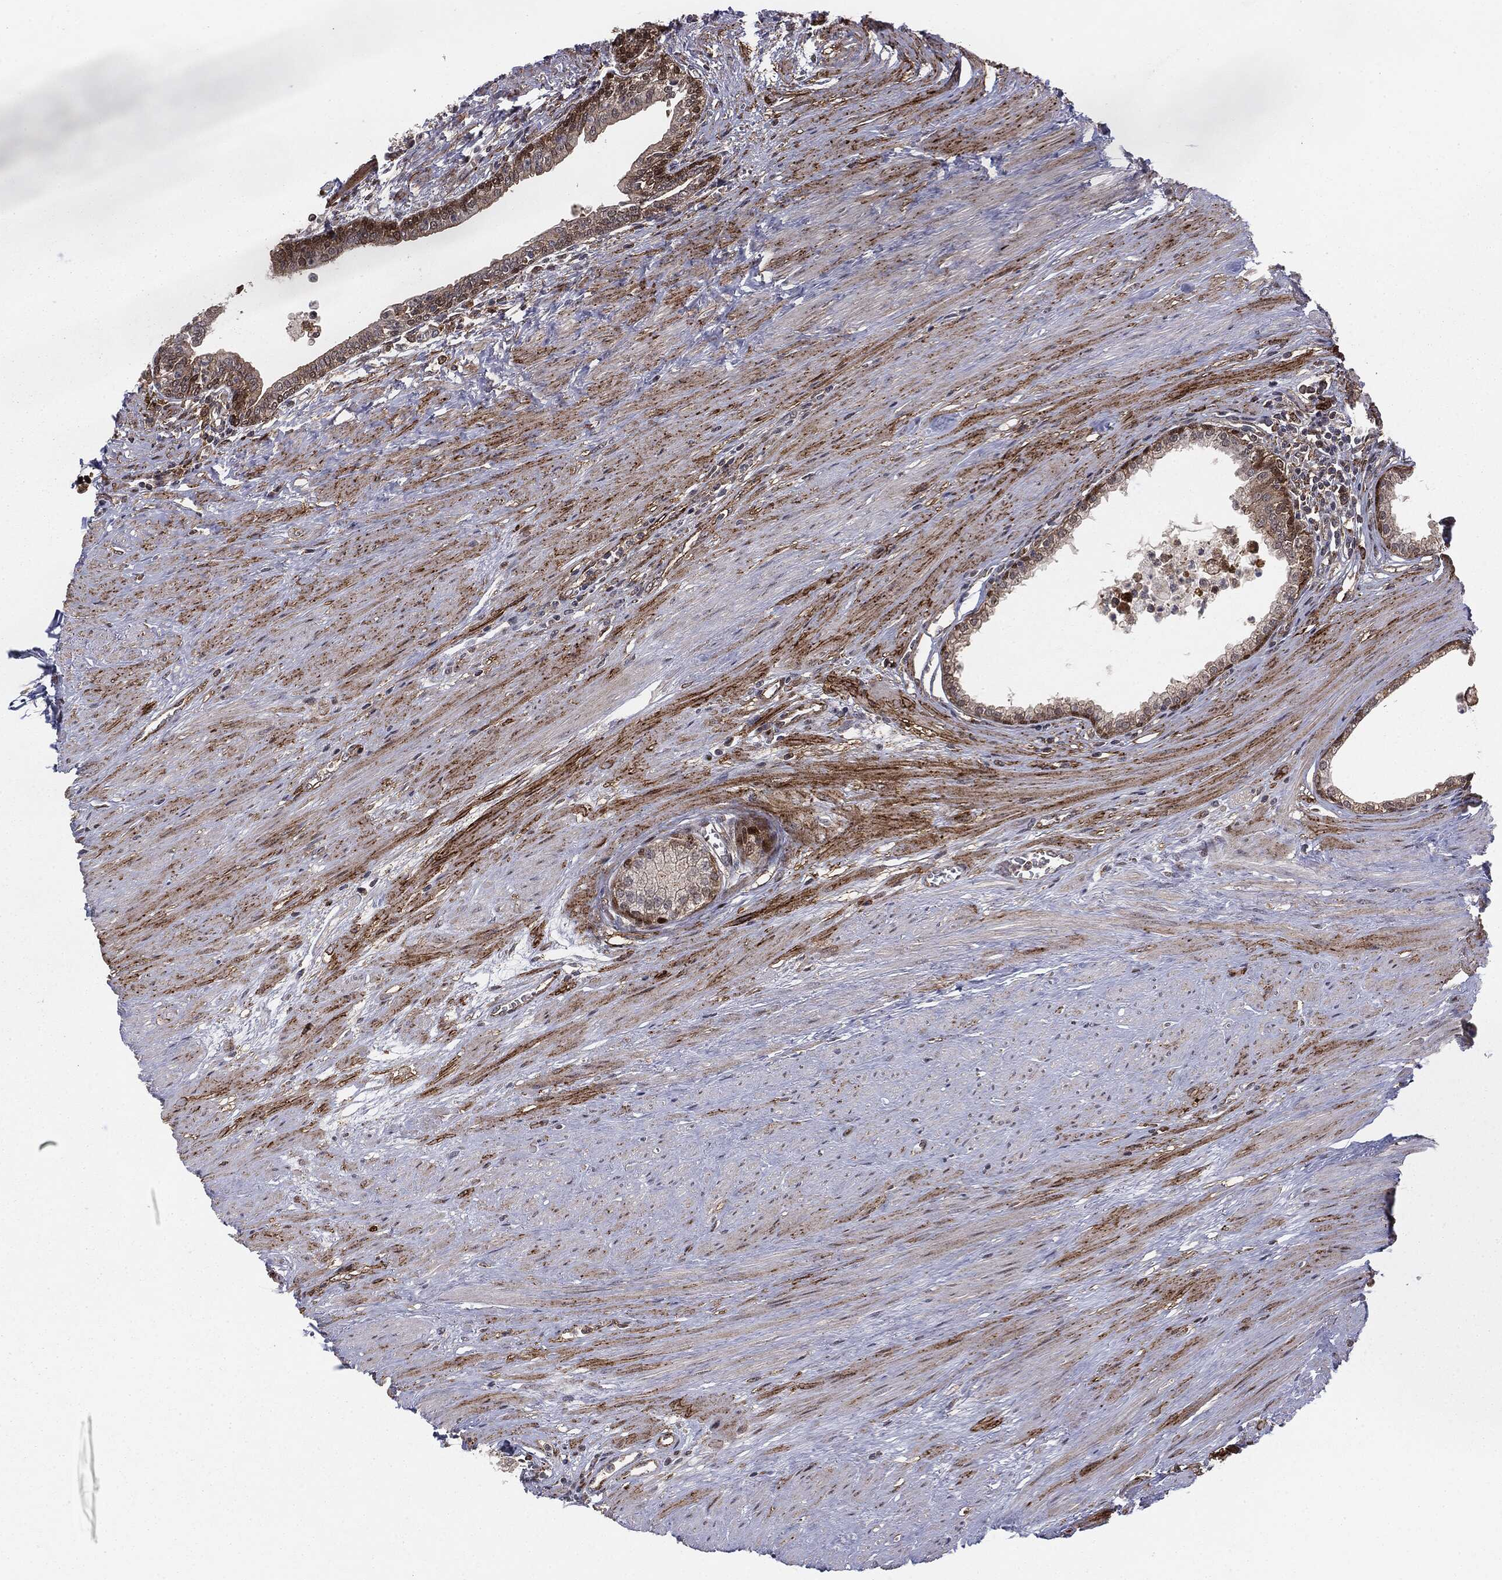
{"staining": {"intensity": "weak", "quantity": "25%-75%", "location": "cytoplasmic/membranous"}, "tissue": "prostate", "cell_type": "Glandular cells", "image_type": "normal", "snomed": [{"axis": "morphology", "description": "Normal tissue, NOS"}, {"axis": "topography", "description": "Prostate"}], "caption": "DAB immunohistochemical staining of normal human prostate demonstrates weak cytoplasmic/membranous protein expression in about 25%-75% of glandular cells.", "gene": "PTEN", "patient": {"sex": "male", "age": 64}}